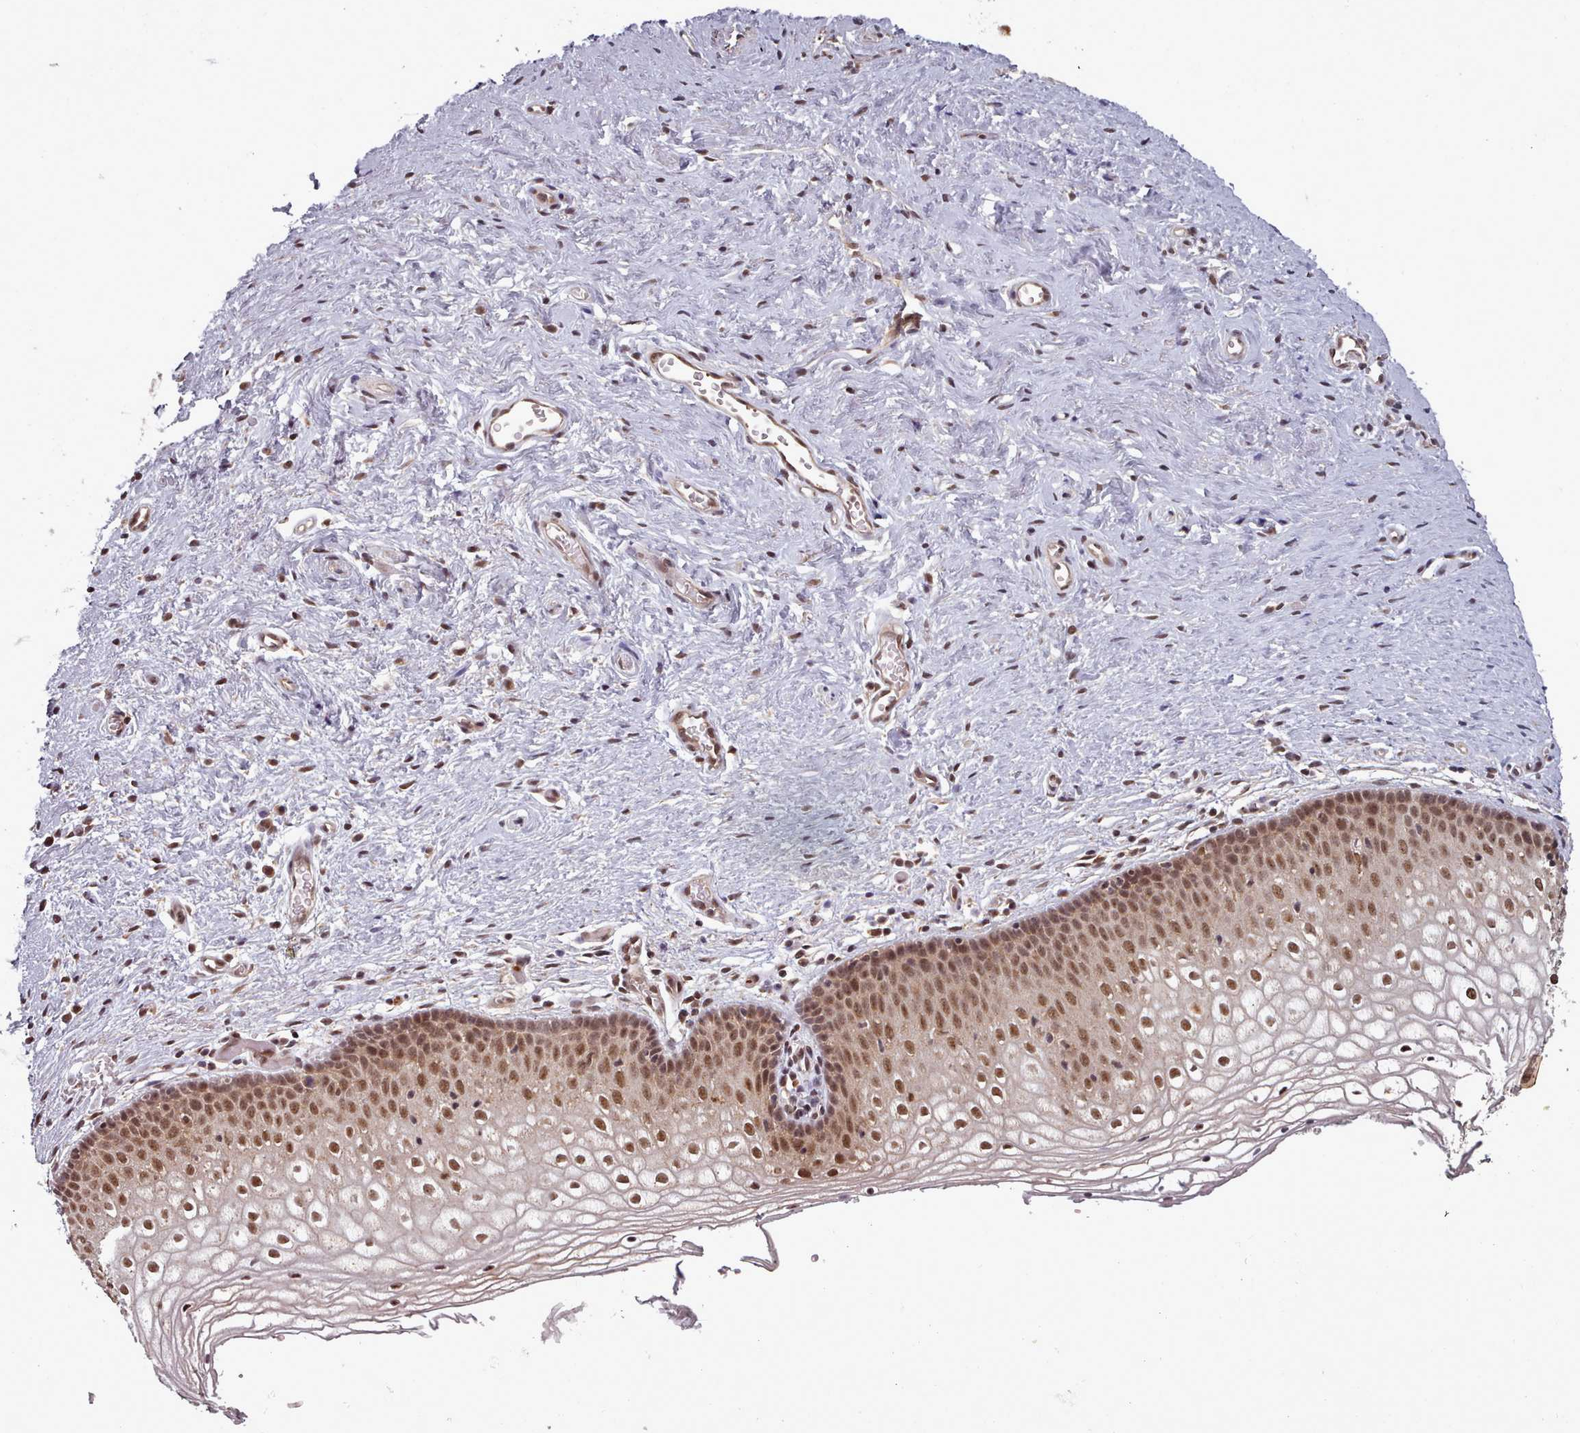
{"staining": {"intensity": "moderate", "quantity": ">75%", "location": "nuclear"}, "tissue": "vagina", "cell_type": "Squamous epithelial cells", "image_type": "normal", "snomed": [{"axis": "morphology", "description": "Normal tissue, NOS"}, {"axis": "topography", "description": "Vagina"}], "caption": "Immunohistochemical staining of unremarkable human vagina displays medium levels of moderate nuclear expression in about >75% of squamous epithelial cells. The protein of interest is shown in brown color, while the nuclei are stained blue.", "gene": "DHX8", "patient": {"sex": "female", "age": 60}}